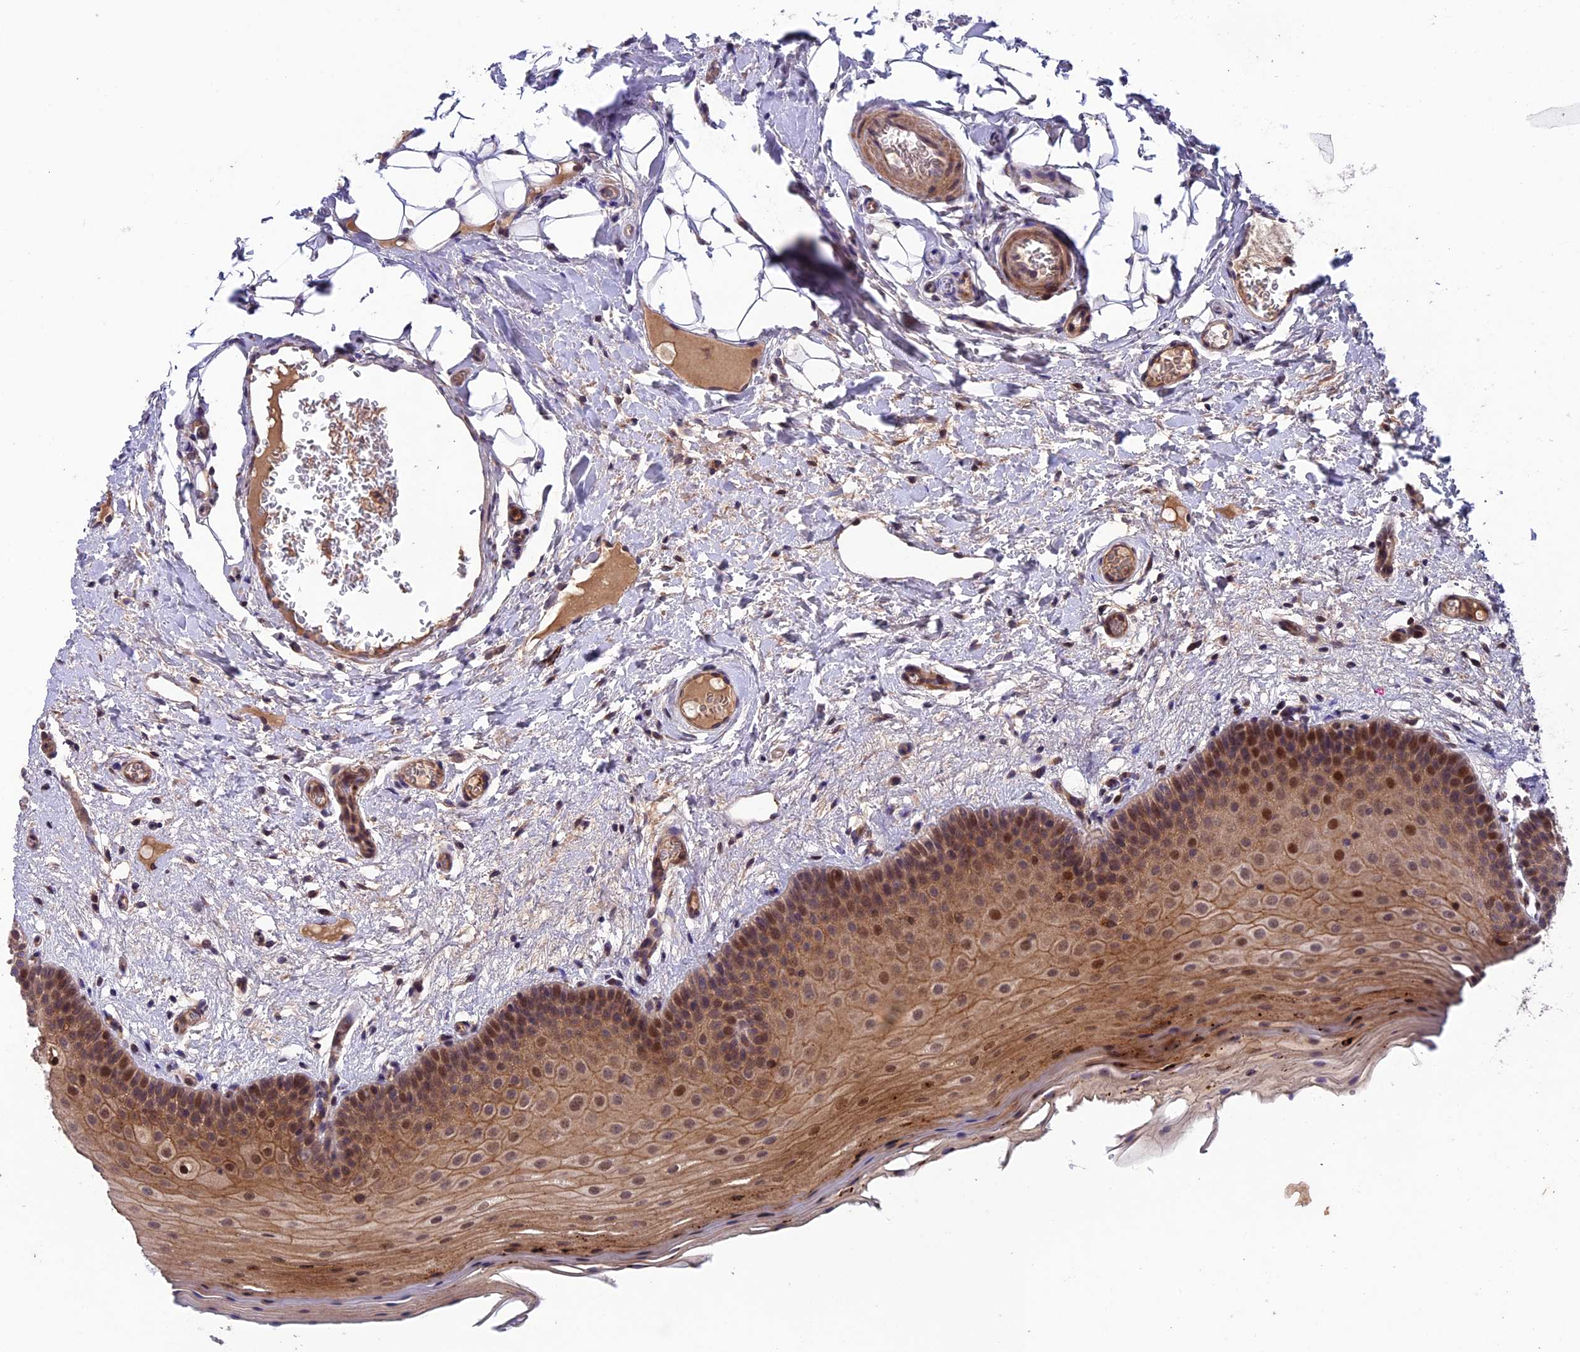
{"staining": {"intensity": "strong", "quantity": "25%-75%", "location": "cytoplasmic/membranous,nuclear"}, "tissue": "oral mucosa", "cell_type": "Squamous epithelial cells", "image_type": "normal", "snomed": [{"axis": "morphology", "description": "Normal tissue, NOS"}, {"axis": "topography", "description": "Oral tissue"}, {"axis": "topography", "description": "Tounge, NOS"}], "caption": "Brown immunohistochemical staining in benign oral mucosa exhibits strong cytoplasmic/membranous,nuclear staining in about 25%-75% of squamous epithelial cells. The staining was performed using DAB (3,3'-diaminobenzidine) to visualize the protein expression in brown, while the nuclei were stained in blue with hematoxylin (Magnification: 20x).", "gene": "SIPA1L3", "patient": {"sex": "male", "age": 47}}